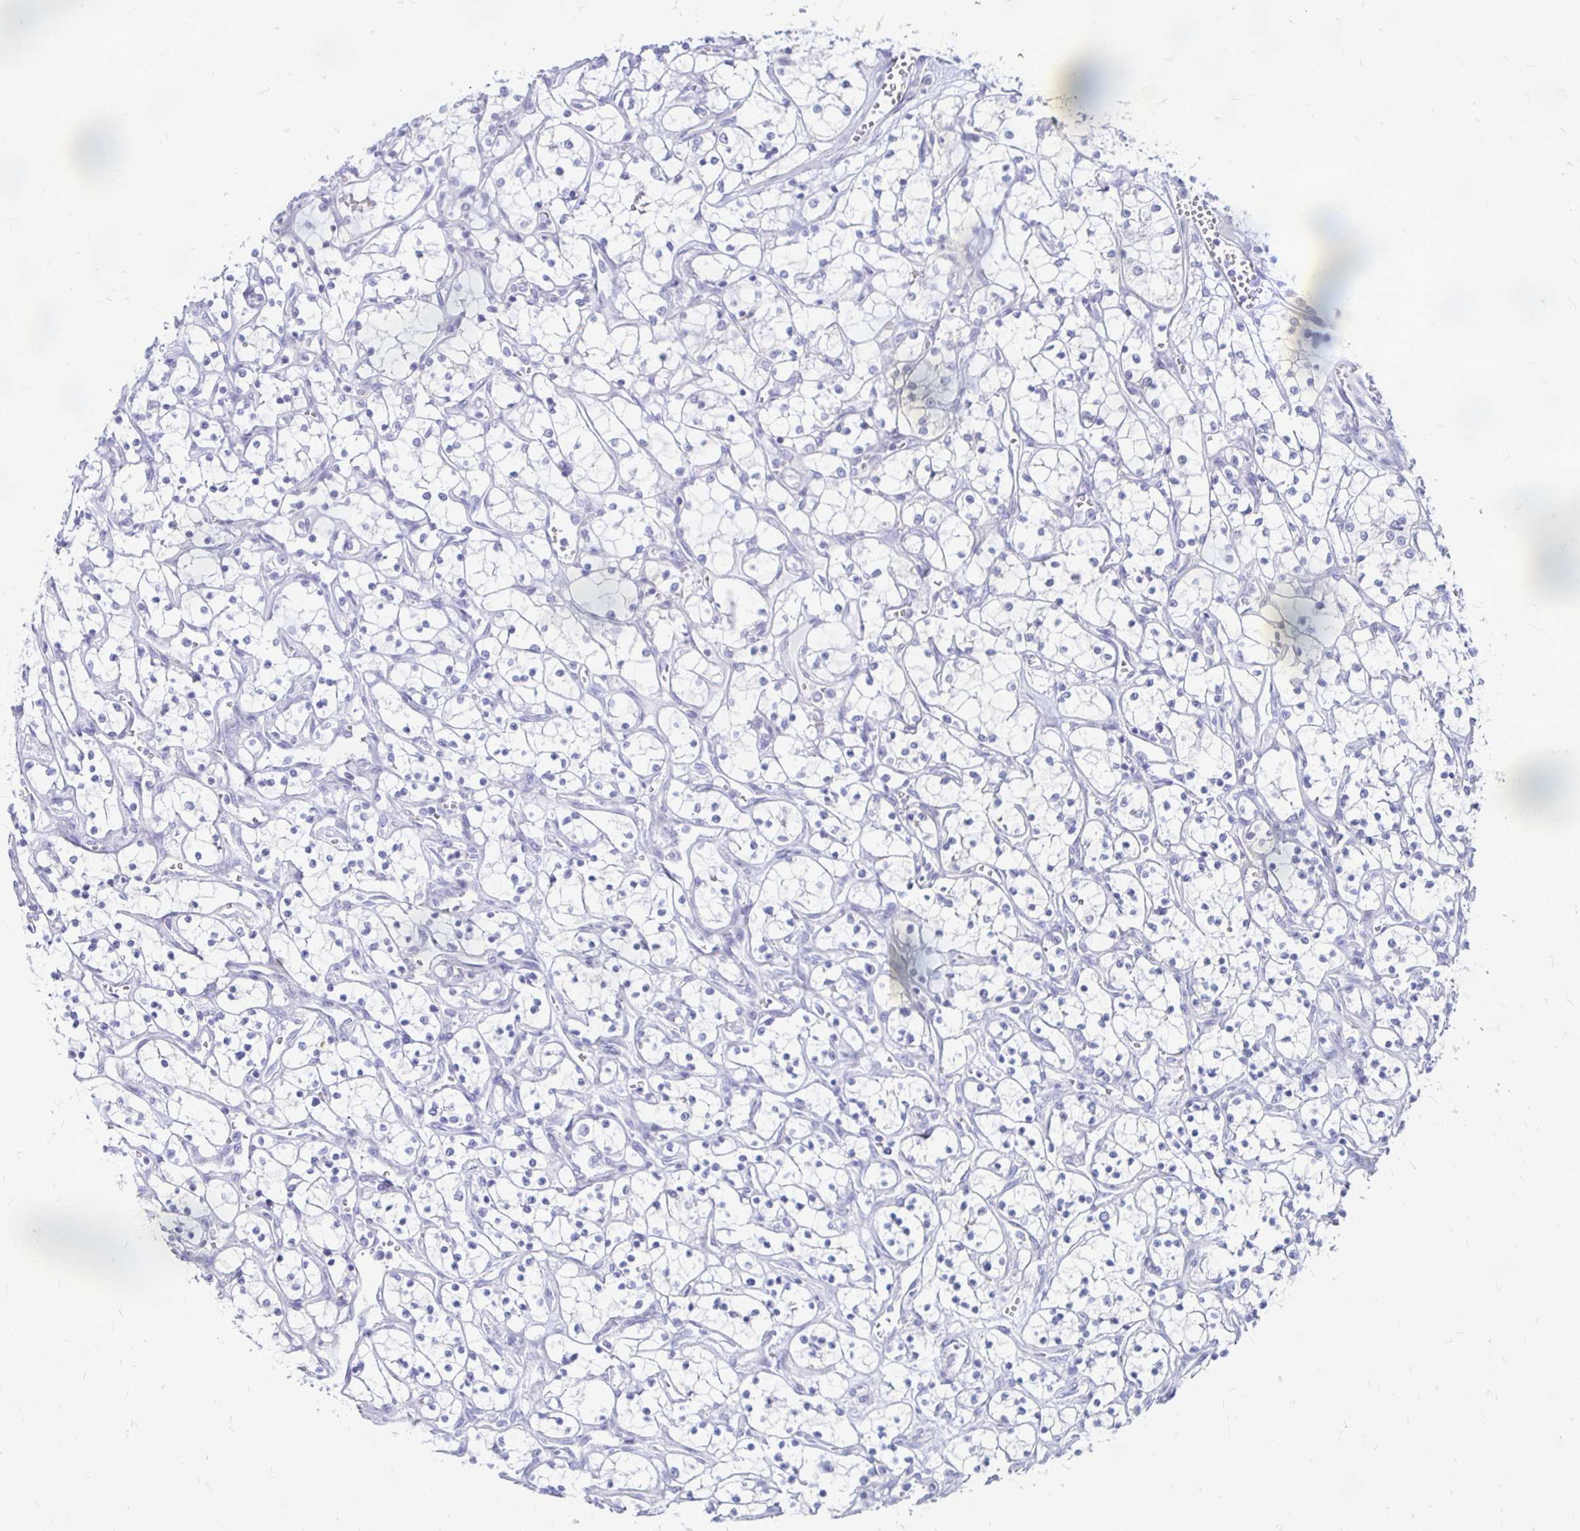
{"staining": {"intensity": "negative", "quantity": "none", "location": "none"}, "tissue": "renal cancer", "cell_type": "Tumor cells", "image_type": "cancer", "snomed": [{"axis": "morphology", "description": "Adenocarcinoma, NOS"}, {"axis": "topography", "description": "Kidney"}], "caption": "Protein analysis of adenocarcinoma (renal) demonstrates no significant positivity in tumor cells.", "gene": "PEG10", "patient": {"sex": "female", "age": 69}}